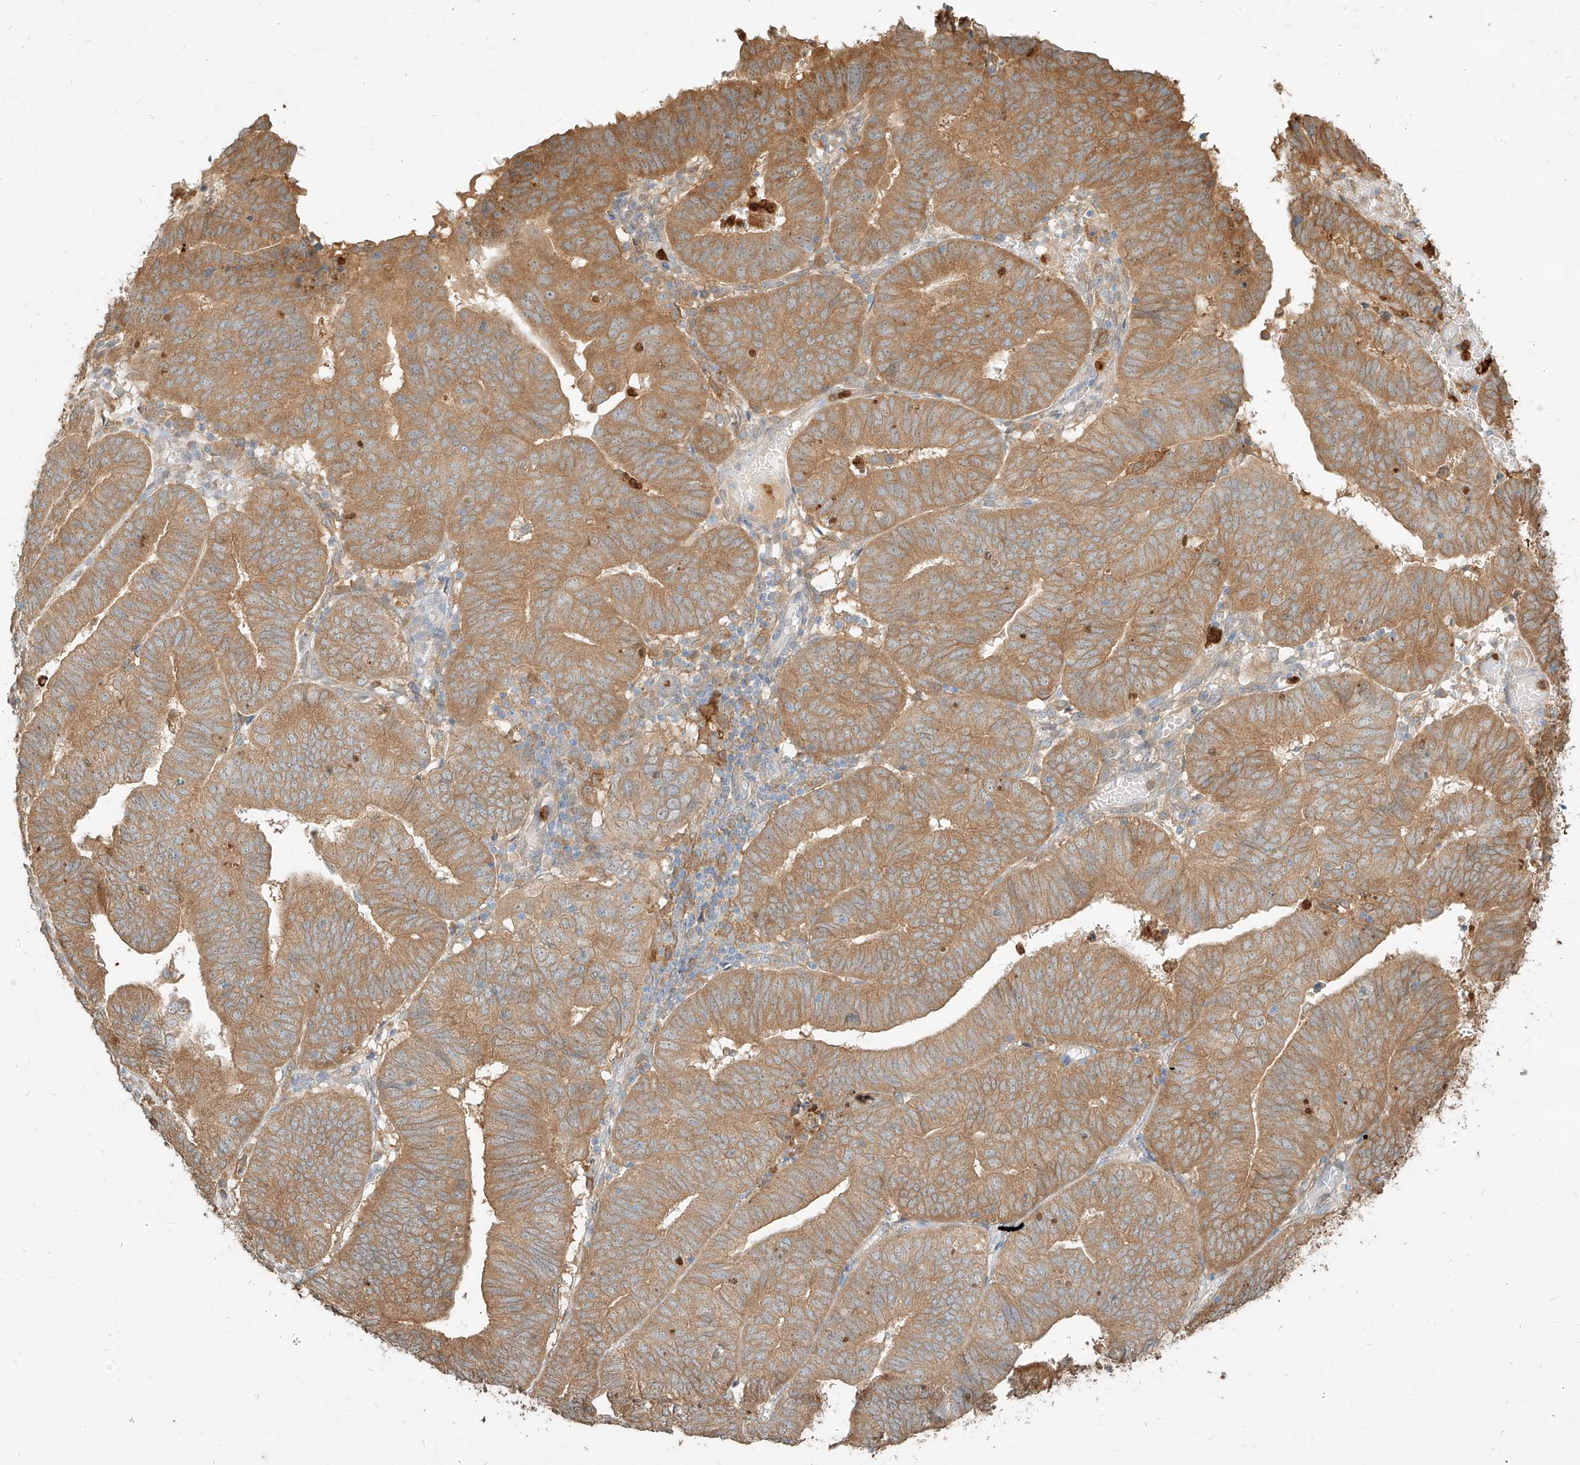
{"staining": {"intensity": "moderate", "quantity": ">75%", "location": "cytoplasmic/membranous"}, "tissue": "endometrial cancer", "cell_type": "Tumor cells", "image_type": "cancer", "snomed": [{"axis": "morphology", "description": "Adenocarcinoma, NOS"}, {"axis": "topography", "description": "Uterus"}], "caption": "Protein expression by immunohistochemistry (IHC) shows moderate cytoplasmic/membranous positivity in approximately >75% of tumor cells in endometrial adenocarcinoma. The staining is performed using DAB brown chromogen to label protein expression. The nuclei are counter-stained blue using hematoxylin.", "gene": "PGD", "patient": {"sex": "female", "age": 77}}